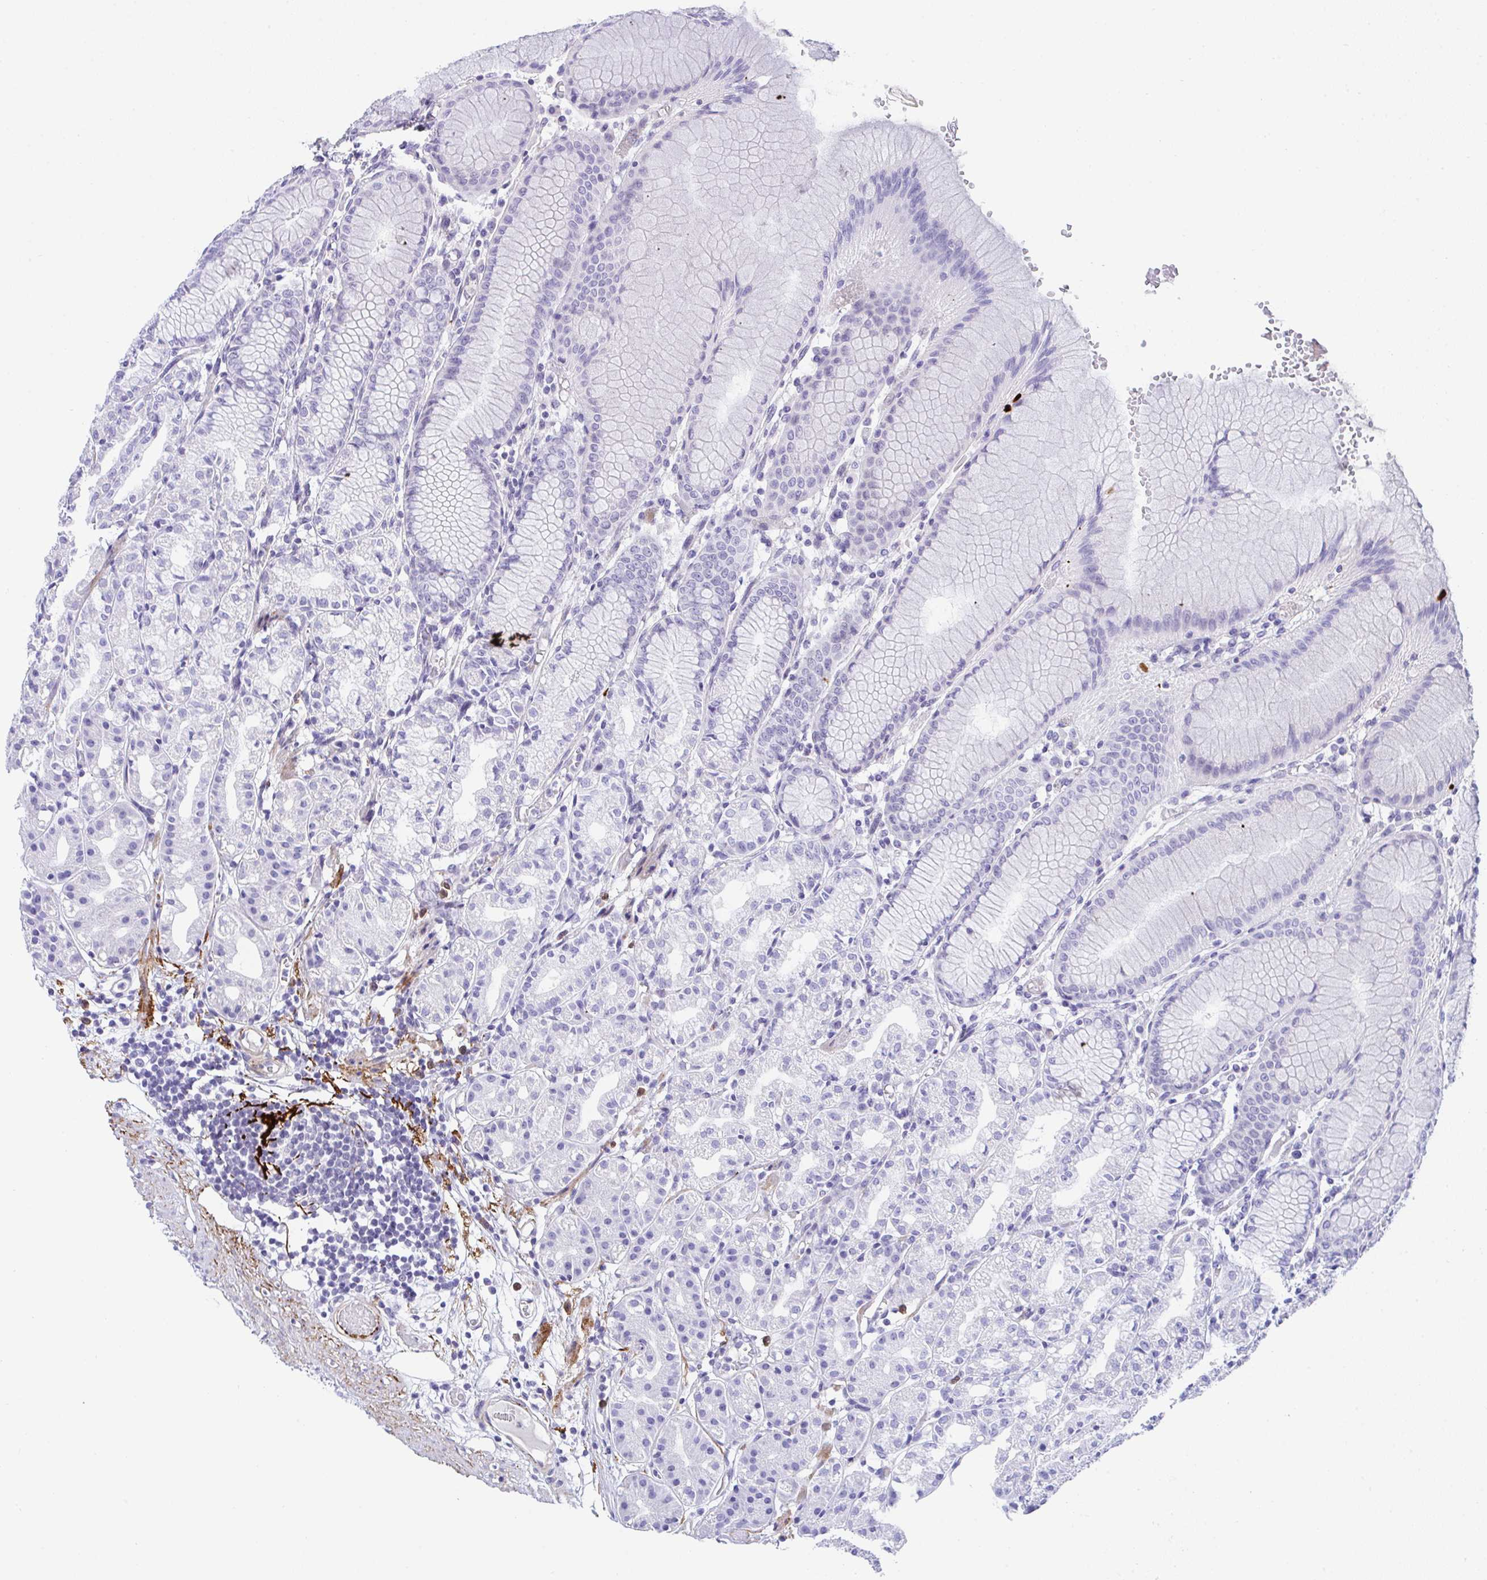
{"staining": {"intensity": "negative", "quantity": "none", "location": "none"}, "tissue": "stomach", "cell_type": "Glandular cells", "image_type": "normal", "snomed": [{"axis": "morphology", "description": "Normal tissue, NOS"}, {"axis": "topography", "description": "Stomach"}], "caption": "Immunohistochemistry of benign human stomach shows no positivity in glandular cells. The staining was performed using DAB (3,3'-diaminobenzidine) to visualize the protein expression in brown, while the nuclei were stained in blue with hematoxylin (Magnification: 20x).", "gene": "KMT2E", "patient": {"sex": "female", "age": 57}}